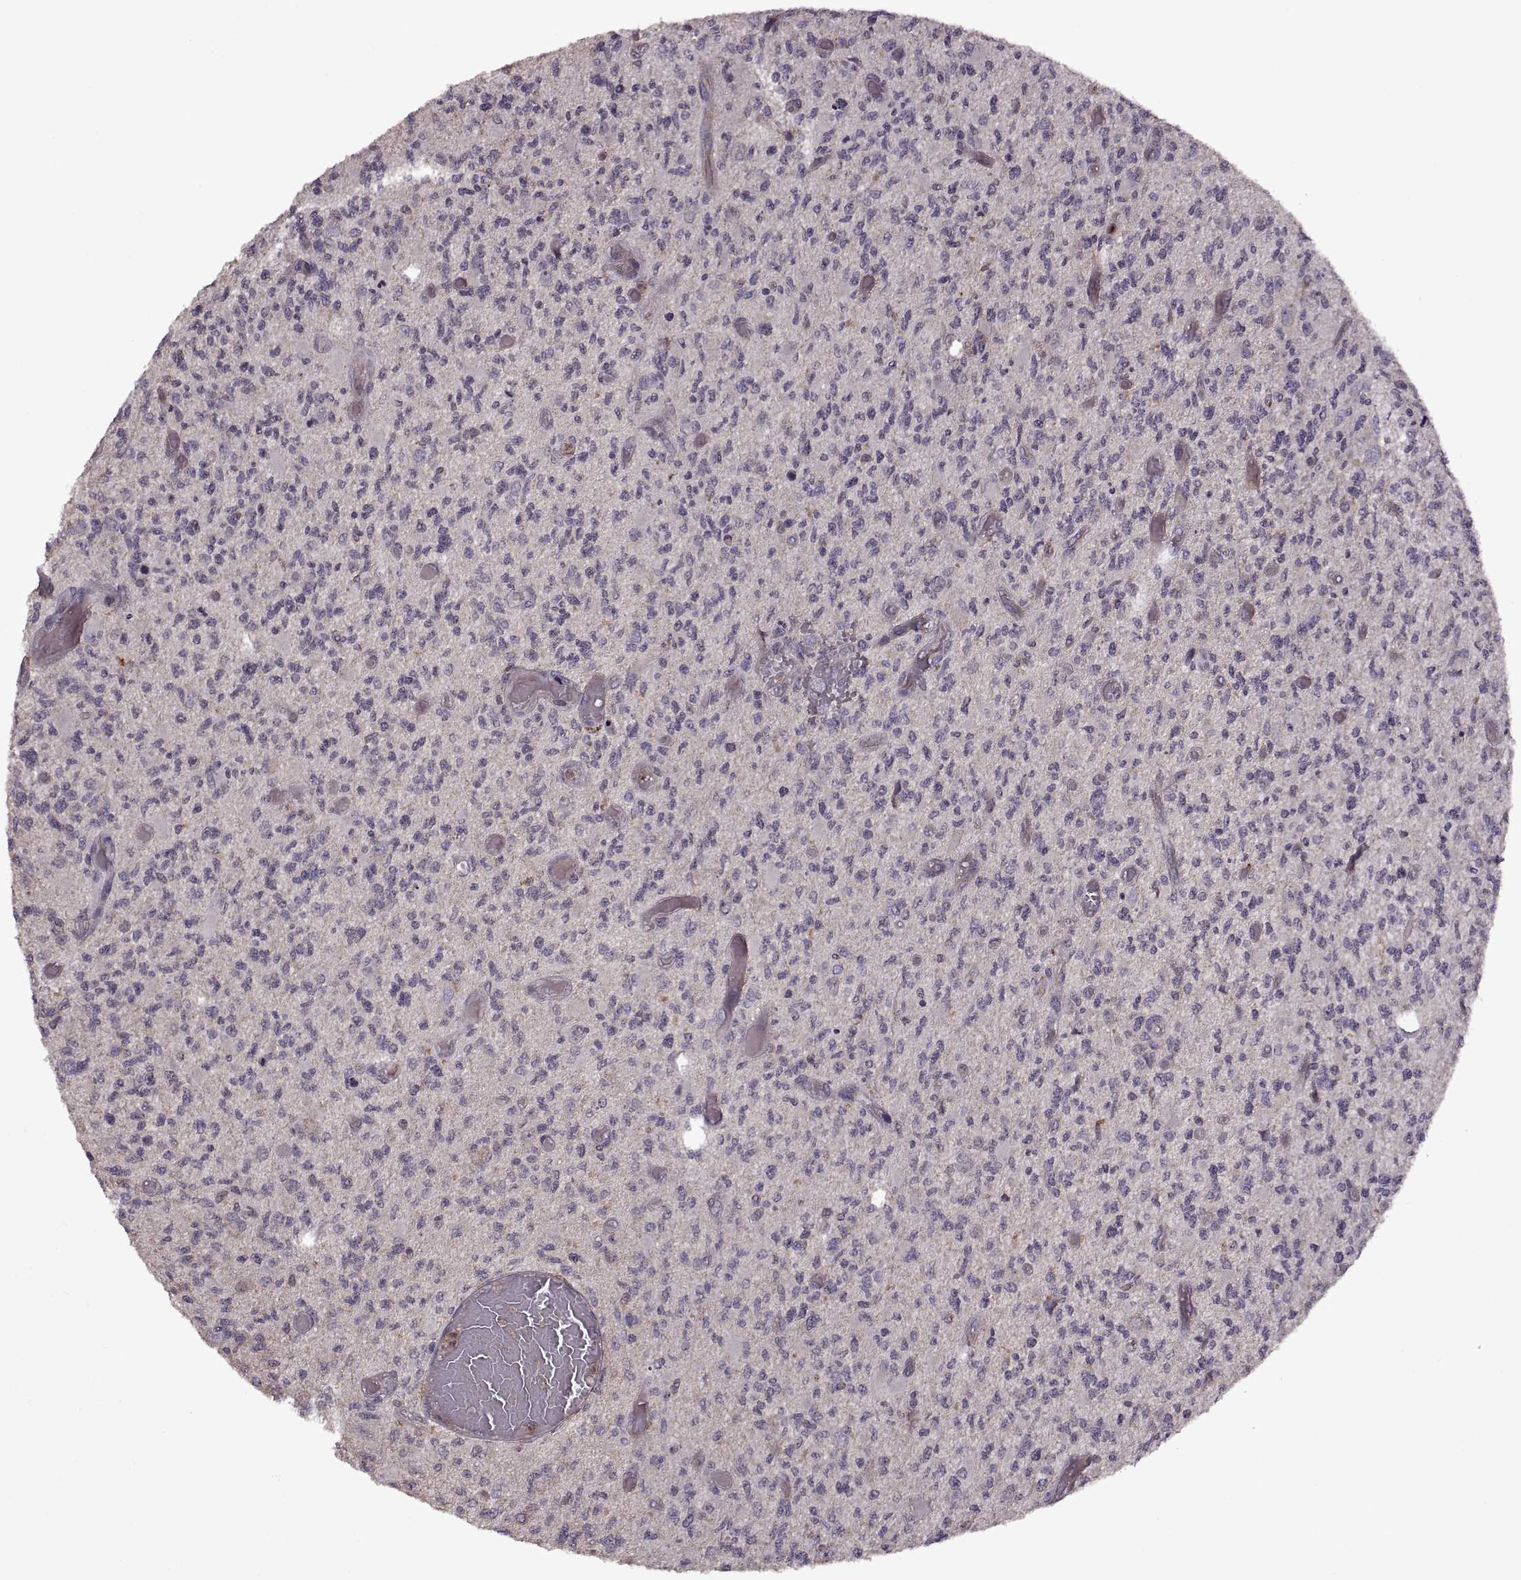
{"staining": {"intensity": "negative", "quantity": "none", "location": "none"}, "tissue": "glioma", "cell_type": "Tumor cells", "image_type": "cancer", "snomed": [{"axis": "morphology", "description": "Glioma, malignant, High grade"}, {"axis": "topography", "description": "Brain"}], "caption": "Photomicrograph shows no significant protein positivity in tumor cells of malignant glioma (high-grade).", "gene": "PIERCE1", "patient": {"sex": "female", "age": 63}}